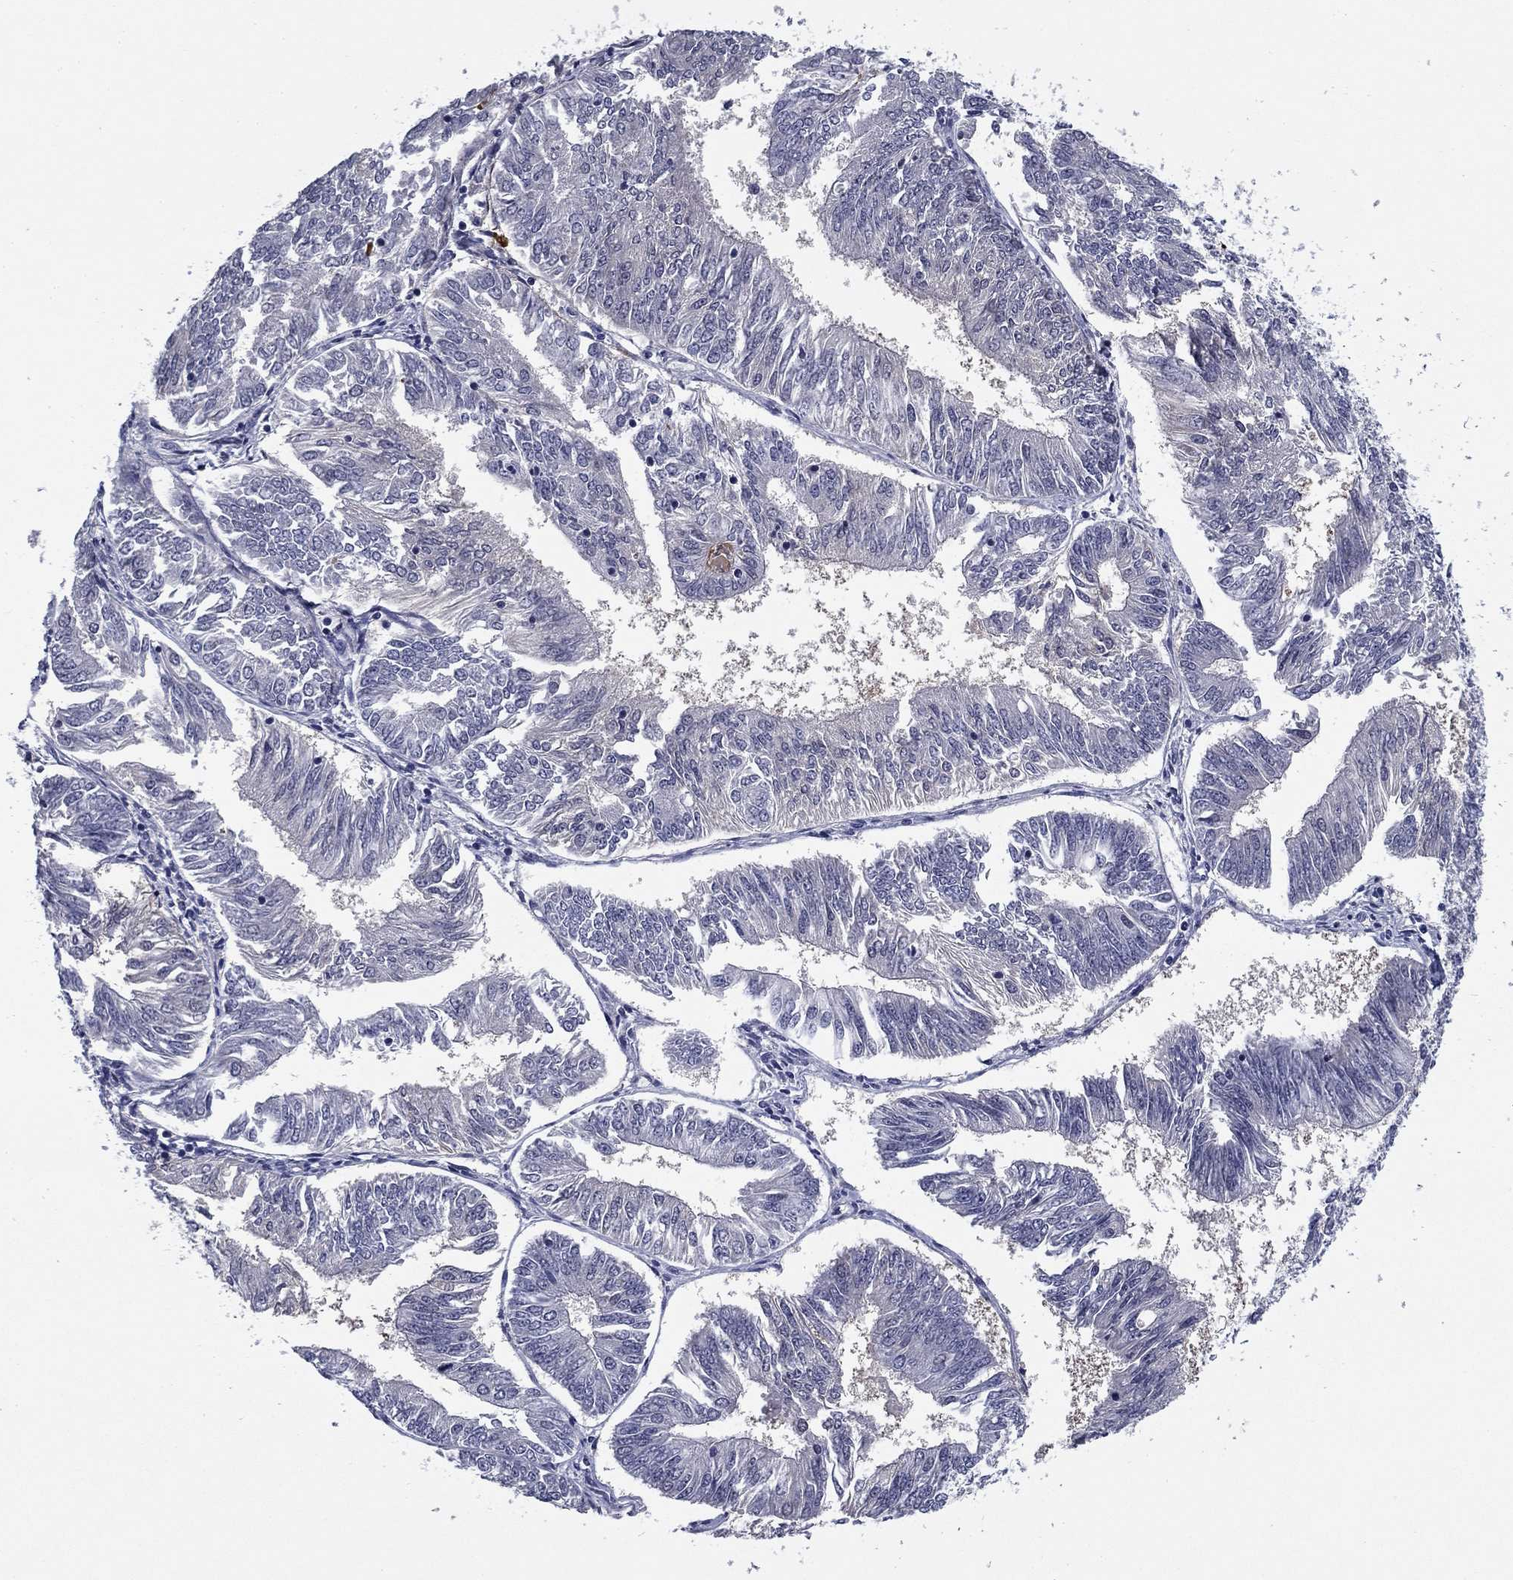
{"staining": {"intensity": "negative", "quantity": "none", "location": "none"}, "tissue": "endometrial cancer", "cell_type": "Tumor cells", "image_type": "cancer", "snomed": [{"axis": "morphology", "description": "Adenocarcinoma, NOS"}, {"axis": "topography", "description": "Endometrium"}], "caption": "Immunohistochemistry micrograph of human endometrial cancer (adenocarcinoma) stained for a protein (brown), which reveals no positivity in tumor cells. Brightfield microscopy of IHC stained with DAB (3,3'-diaminobenzidine) (brown) and hematoxylin (blue), captured at high magnification.", "gene": "REXO5", "patient": {"sex": "female", "age": 58}}